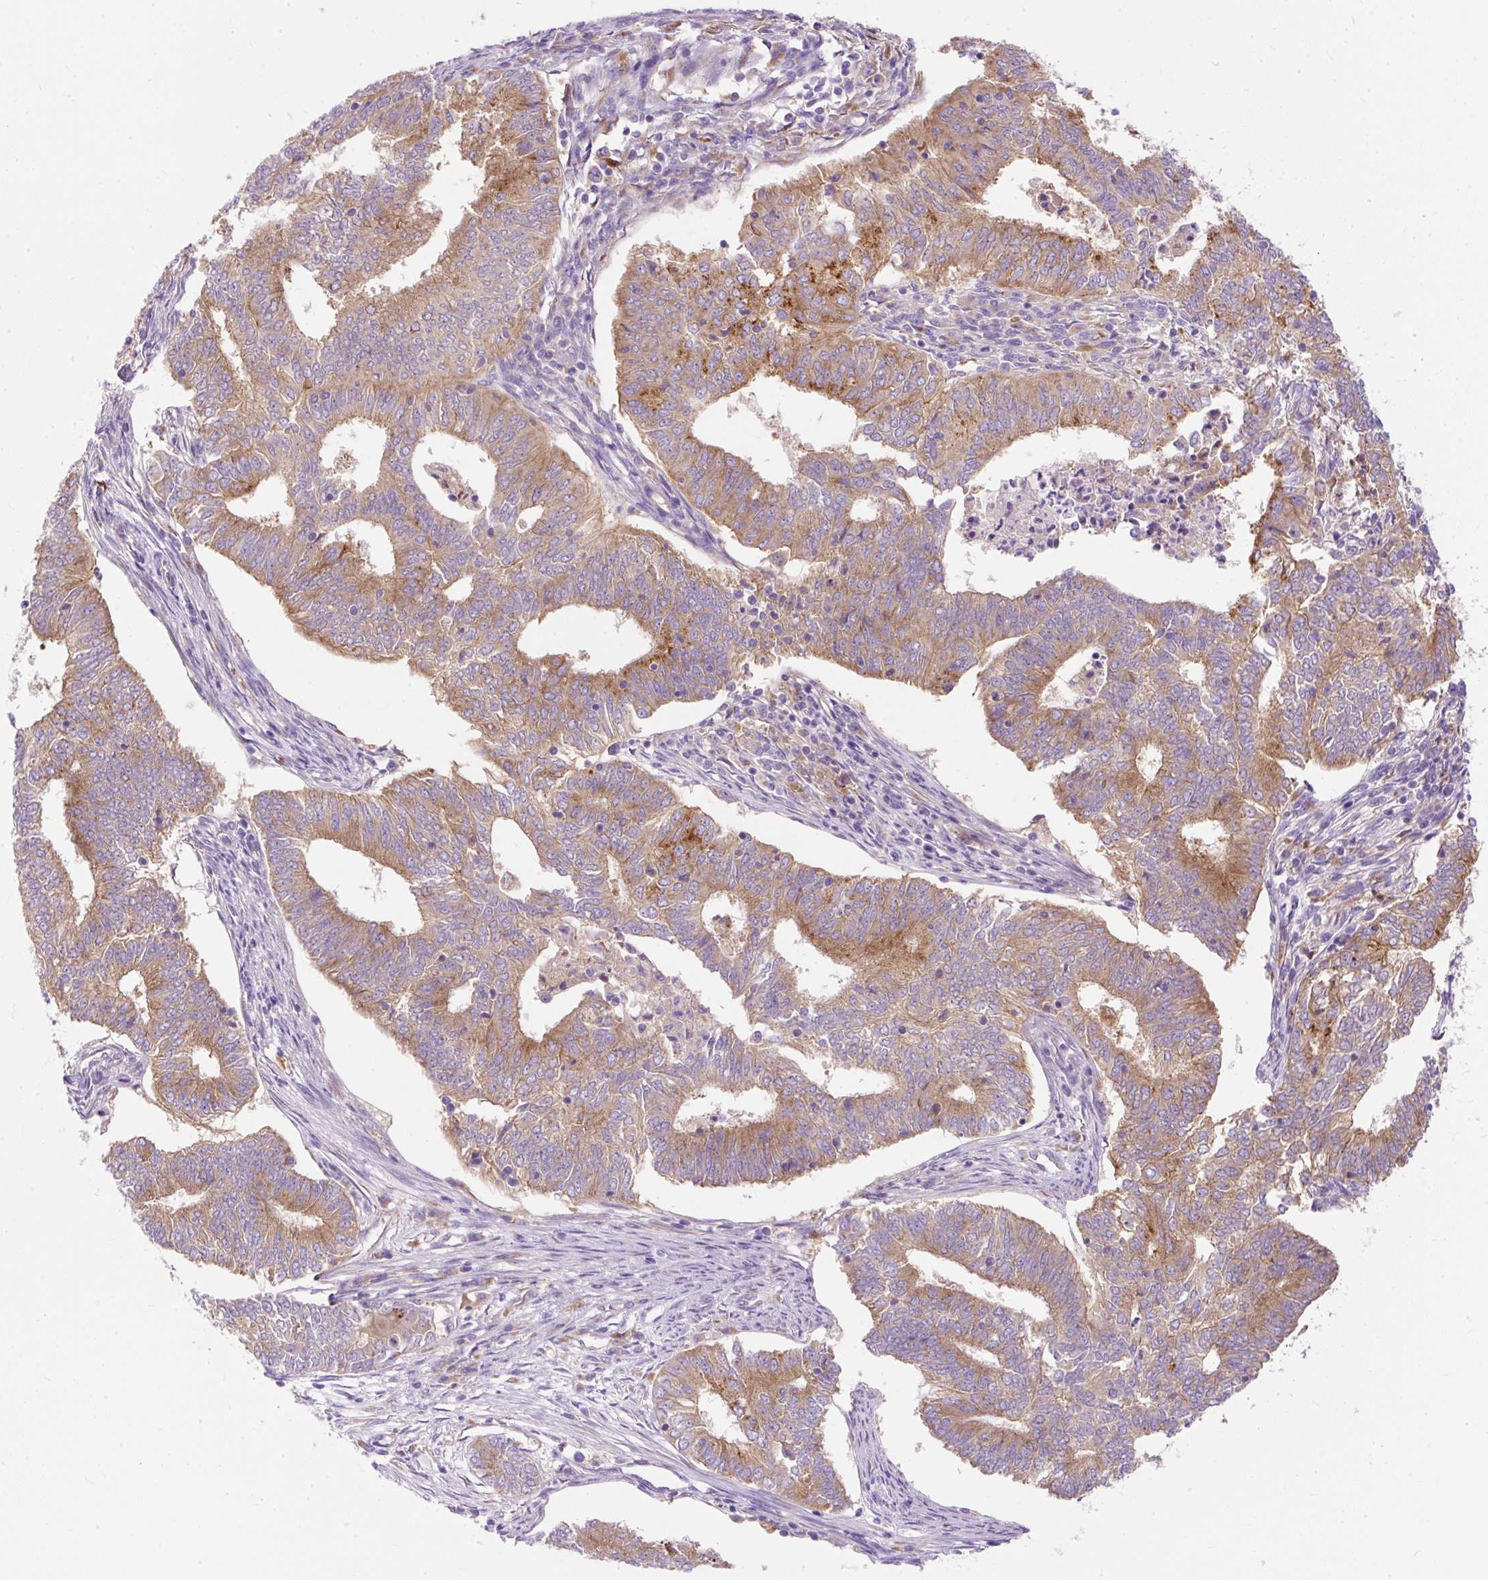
{"staining": {"intensity": "moderate", "quantity": ">75%", "location": "cytoplasmic/membranous"}, "tissue": "endometrial cancer", "cell_type": "Tumor cells", "image_type": "cancer", "snomed": [{"axis": "morphology", "description": "Adenocarcinoma, NOS"}, {"axis": "topography", "description": "Endometrium"}], "caption": "Endometrial adenocarcinoma was stained to show a protein in brown. There is medium levels of moderate cytoplasmic/membranous positivity in about >75% of tumor cells.", "gene": "OR4K15", "patient": {"sex": "female", "age": 62}}